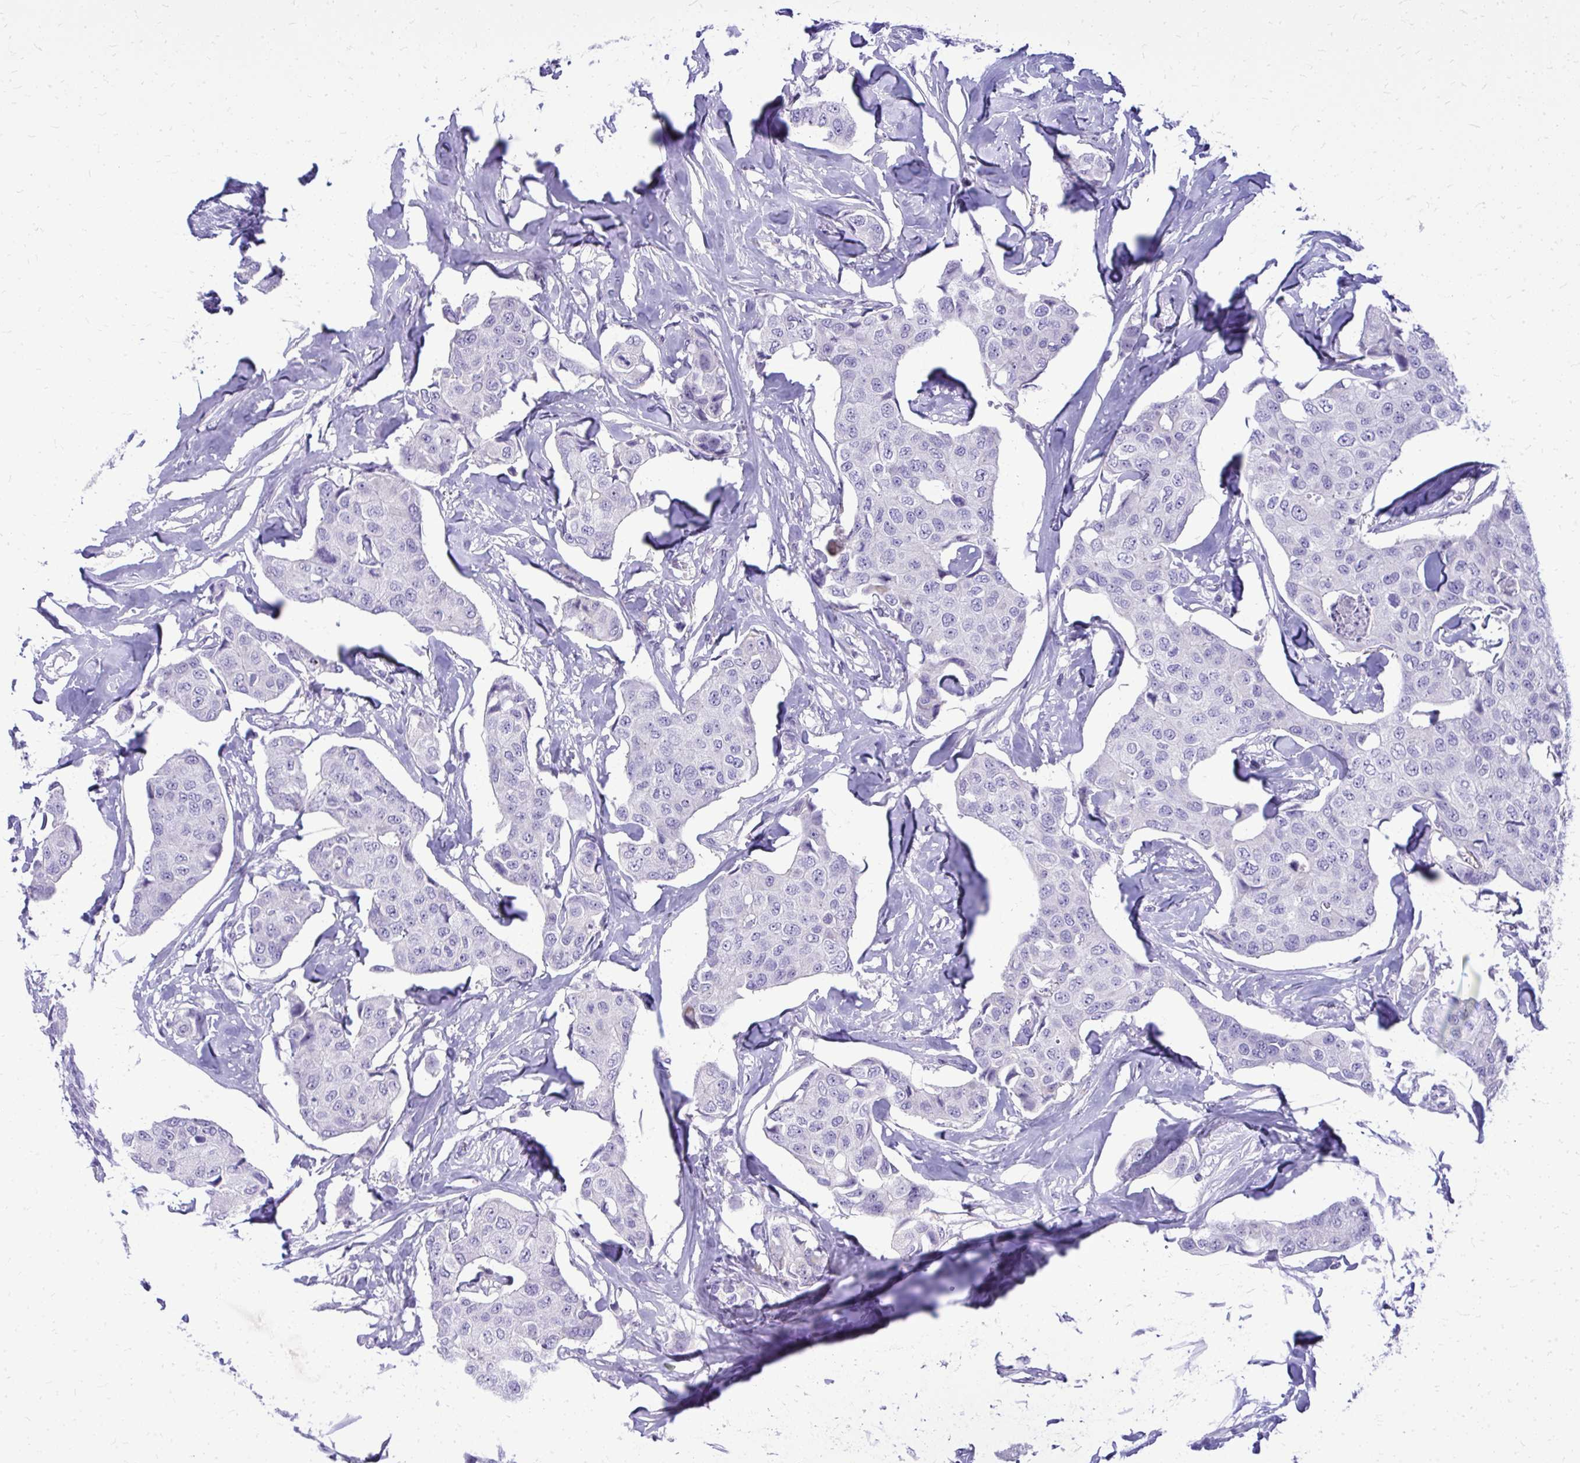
{"staining": {"intensity": "negative", "quantity": "none", "location": "none"}, "tissue": "breast cancer", "cell_type": "Tumor cells", "image_type": "cancer", "snomed": [{"axis": "morphology", "description": "Duct carcinoma"}, {"axis": "topography", "description": "Breast"}, {"axis": "topography", "description": "Lymph node"}], "caption": "IHC image of neoplastic tissue: breast cancer (intraductal carcinoma) stained with DAB (3,3'-diaminobenzidine) shows no significant protein staining in tumor cells.", "gene": "BCL6B", "patient": {"sex": "female", "age": 80}}